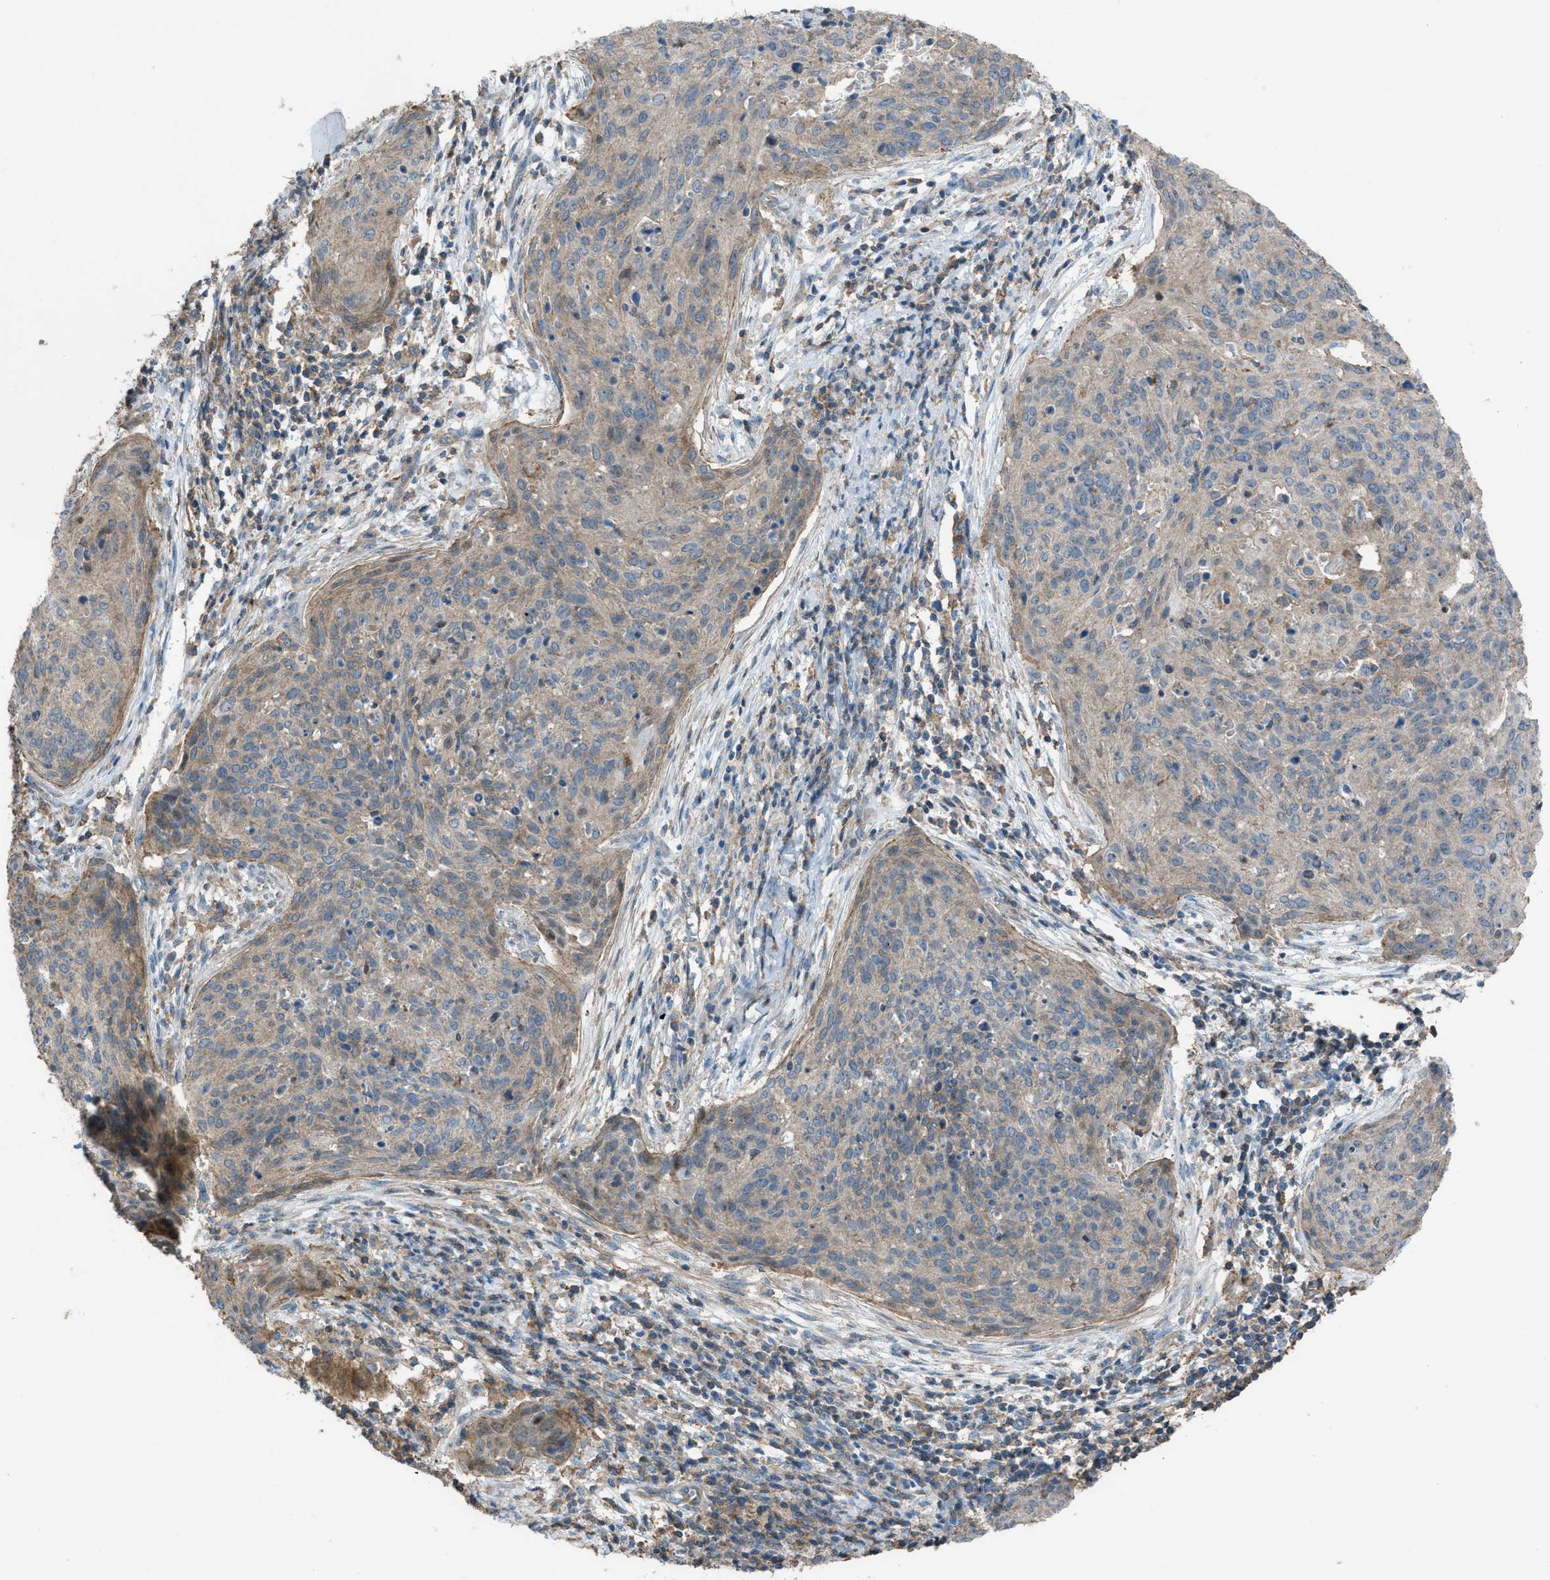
{"staining": {"intensity": "weak", "quantity": ">75%", "location": "cytoplasmic/membranous"}, "tissue": "cervical cancer", "cell_type": "Tumor cells", "image_type": "cancer", "snomed": [{"axis": "morphology", "description": "Squamous cell carcinoma, NOS"}, {"axis": "topography", "description": "Cervix"}], "caption": "Weak cytoplasmic/membranous protein staining is present in about >75% of tumor cells in cervical cancer.", "gene": "NCK2", "patient": {"sex": "female", "age": 38}}